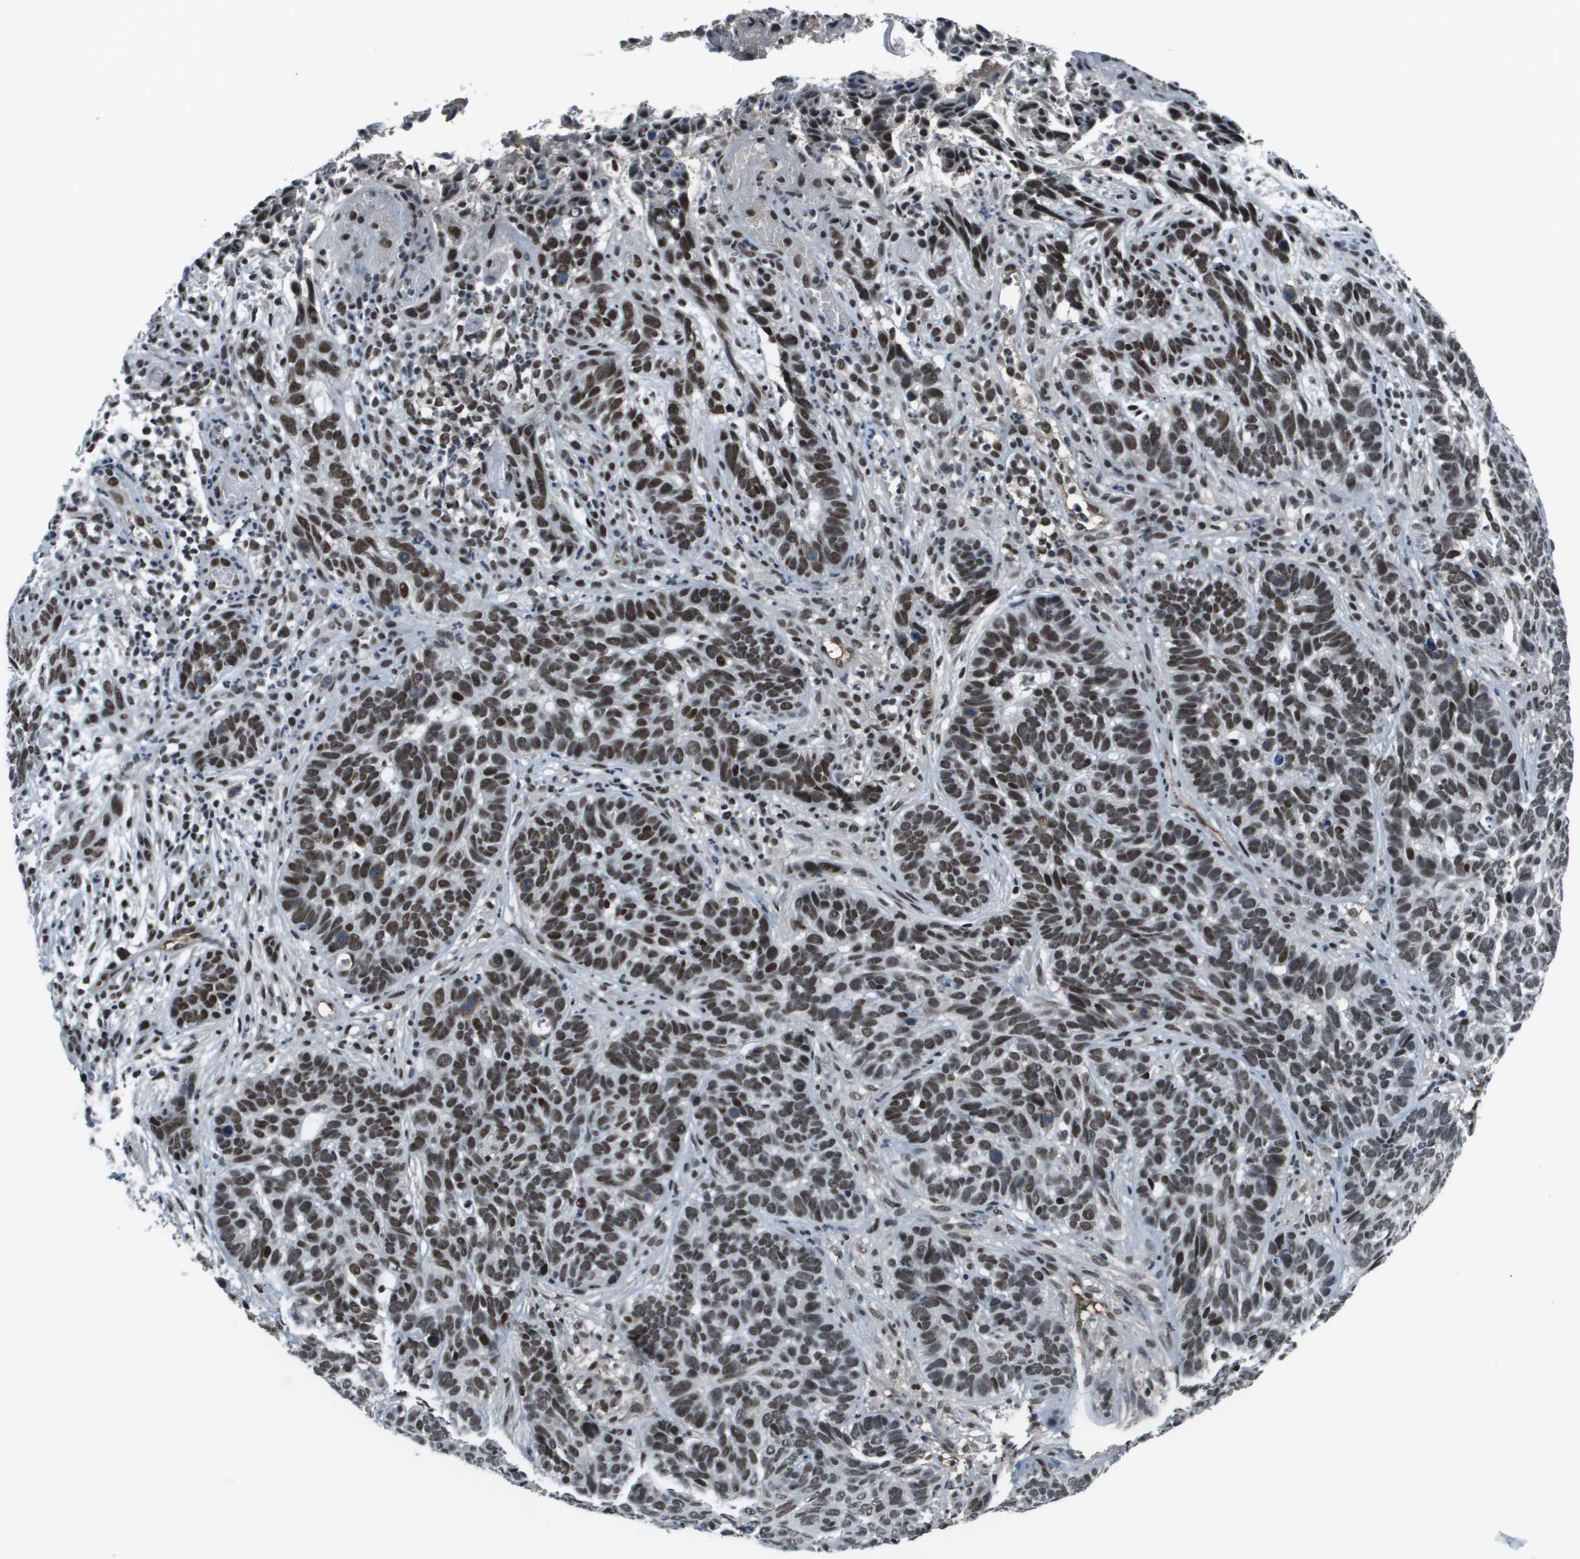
{"staining": {"intensity": "strong", "quantity": ">75%", "location": "nuclear"}, "tissue": "skin cancer", "cell_type": "Tumor cells", "image_type": "cancer", "snomed": [{"axis": "morphology", "description": "Basal cell carcinoma"}, {"axis": "topography", "description": "Skin"}], "caption": "Immunohistochemistry (IHC) of human skin cancer demonstrates high levels of strong nuclear staining in approximately >75% of tumor cells.", "gene": "THRAP3", "patient": {"sex": "male", "age": 87}}